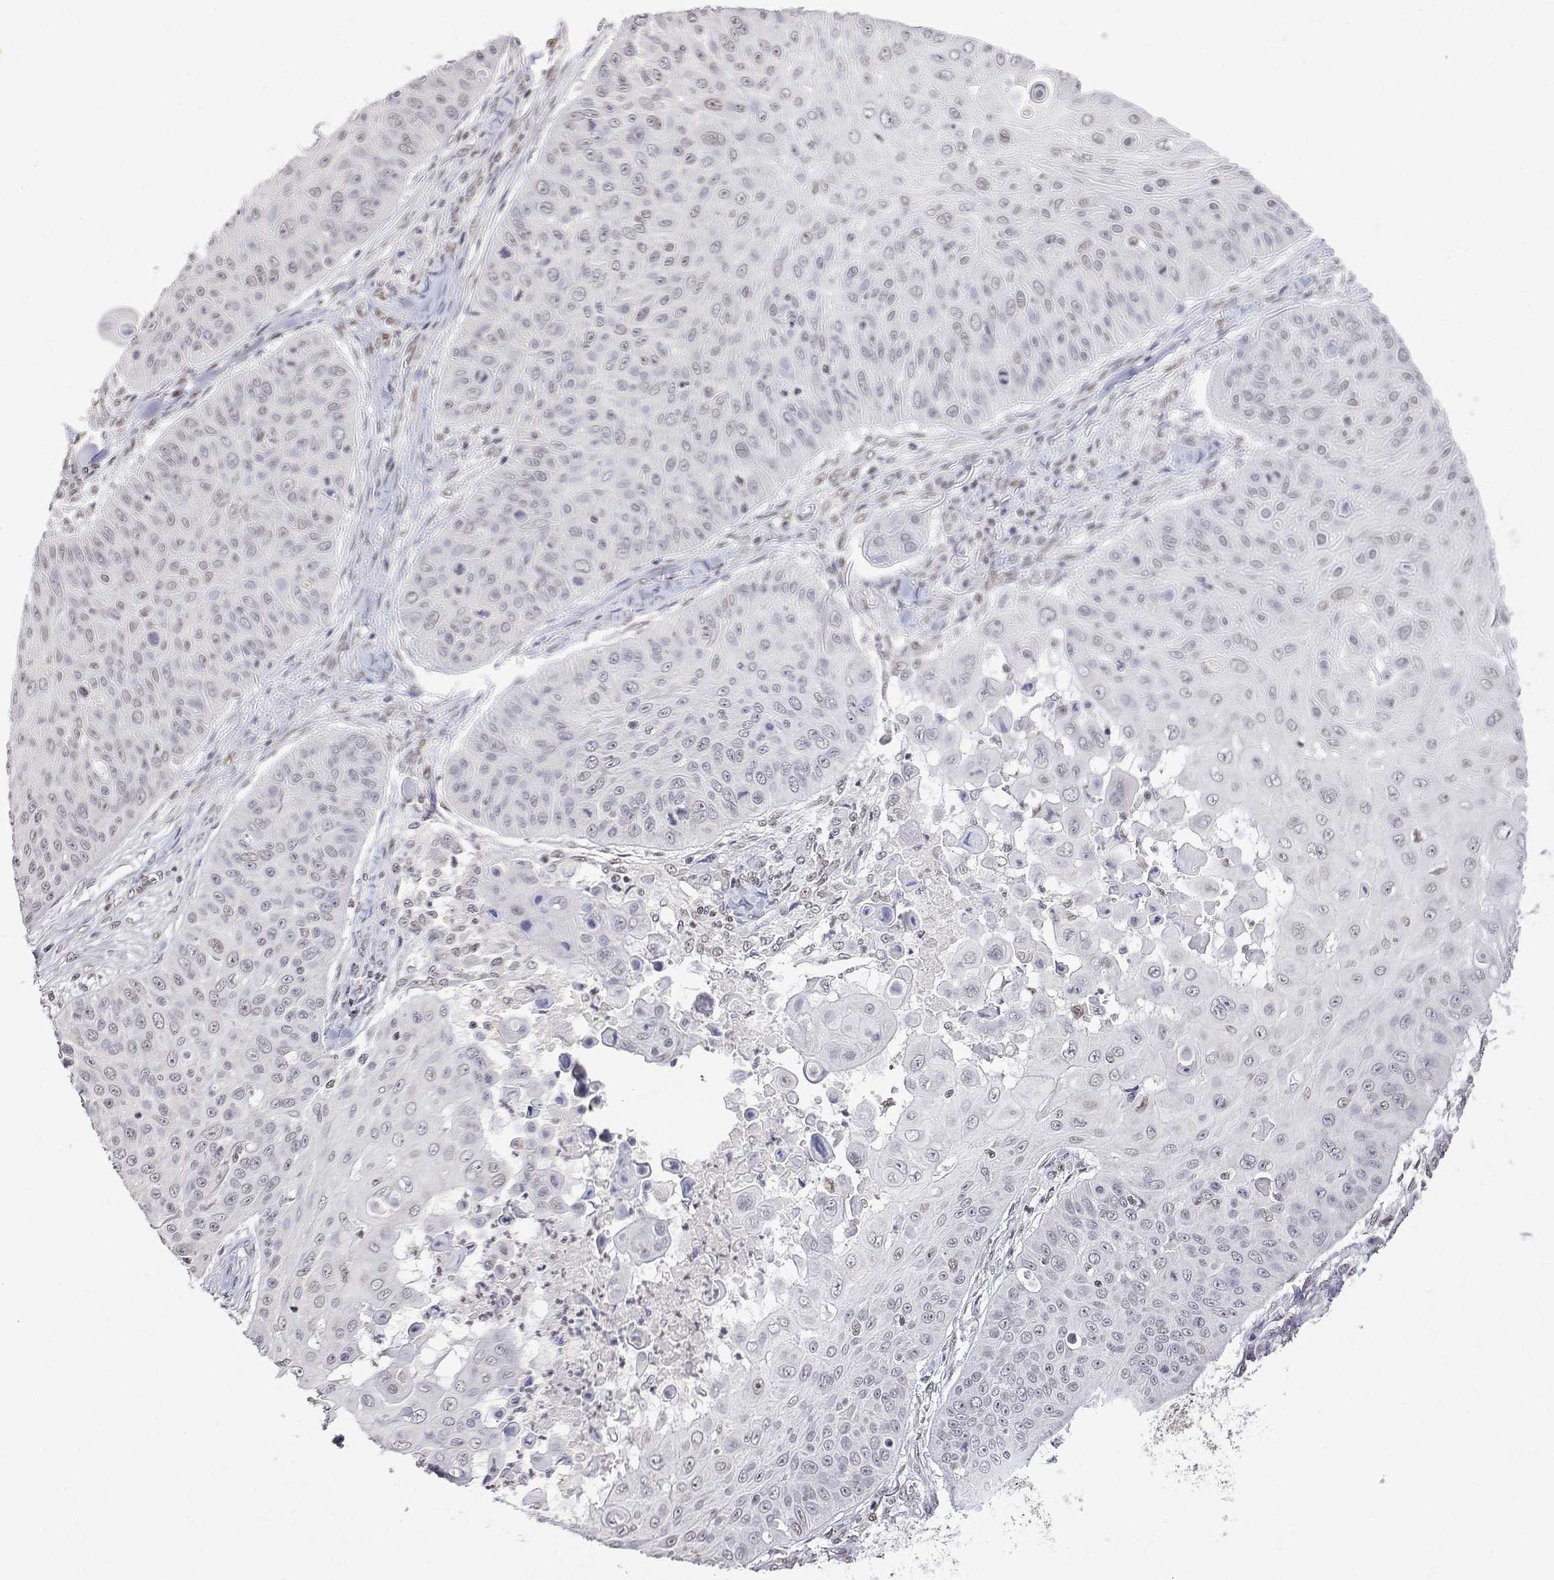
{"staining": {"intensity": "negative", "quantity": "none", "location": "none"}, "tissue": "skin cancer", "cell_type": "Tumor cells", "image_type": "cancer", "snomed": [{"axis": "morphology", "description": "Squamous cell carcinoma, NOS"}, {"axis": "topography", "description": "Skin"}], "caption": "An image of squamous cell carcinoma (skin) stained for a protein displays no brown staining in tumor cells. Nuclei are stained in blue.", "gene": "XPC", "patient": {"sex": "male", "age": 82}}